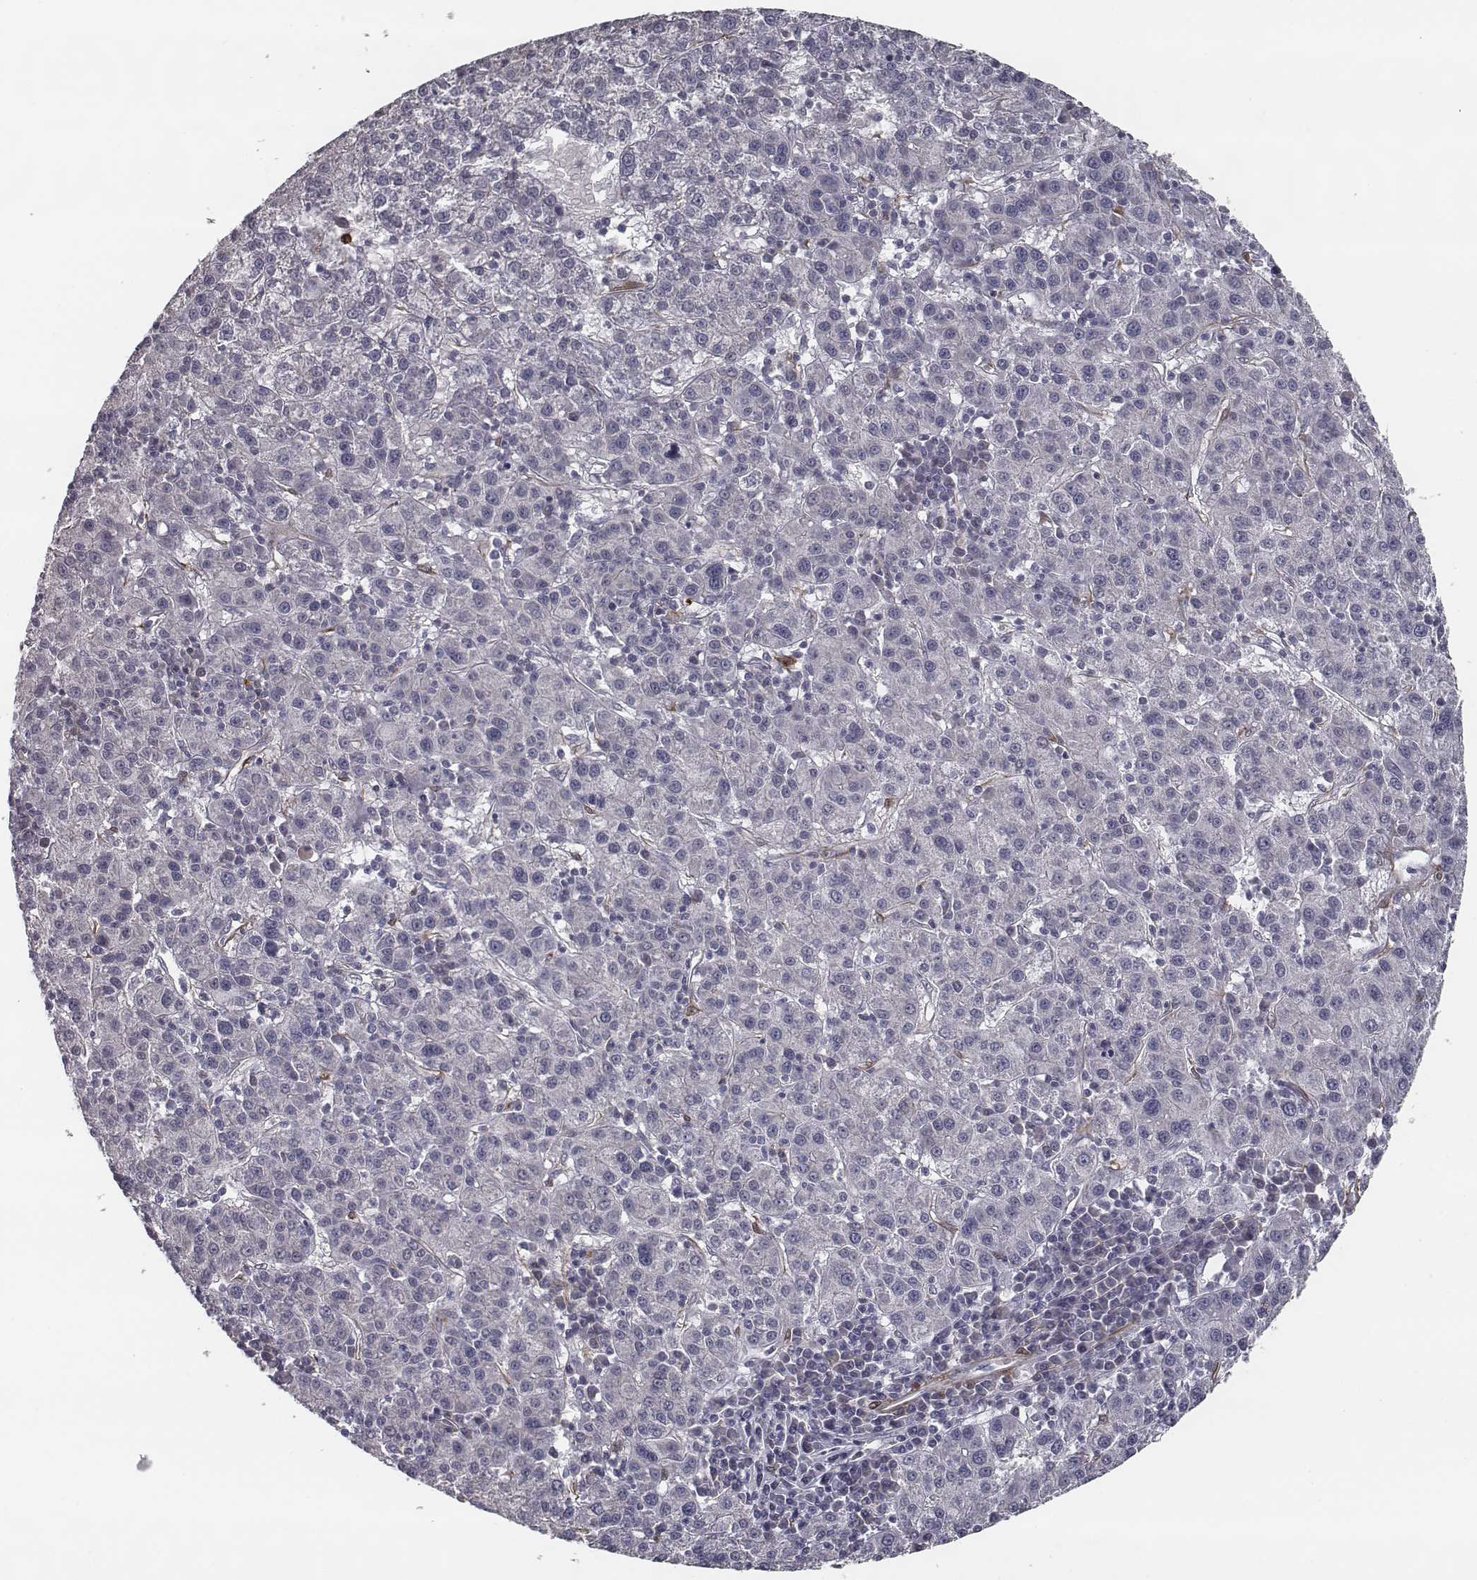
{"staining": {"intensity": "negative", "quantity": "none", "location": "none"}, "tissue": "liver cancer", "cell_type": "Tumor cells", "image_type": "cancer", "snomed": [{"axis": "morphology", "description": "Carcinoma, Hepatocellular, NOS"}, {"axis": "topography", "description": "Liver"}], "caption": "There is no significant staining in tumor cells of hepatocellular carcinoma (liver). Nuclei are stained in blue.", "gene": "ISYNA1", "patient": {"sex": "female", "age": 60}}